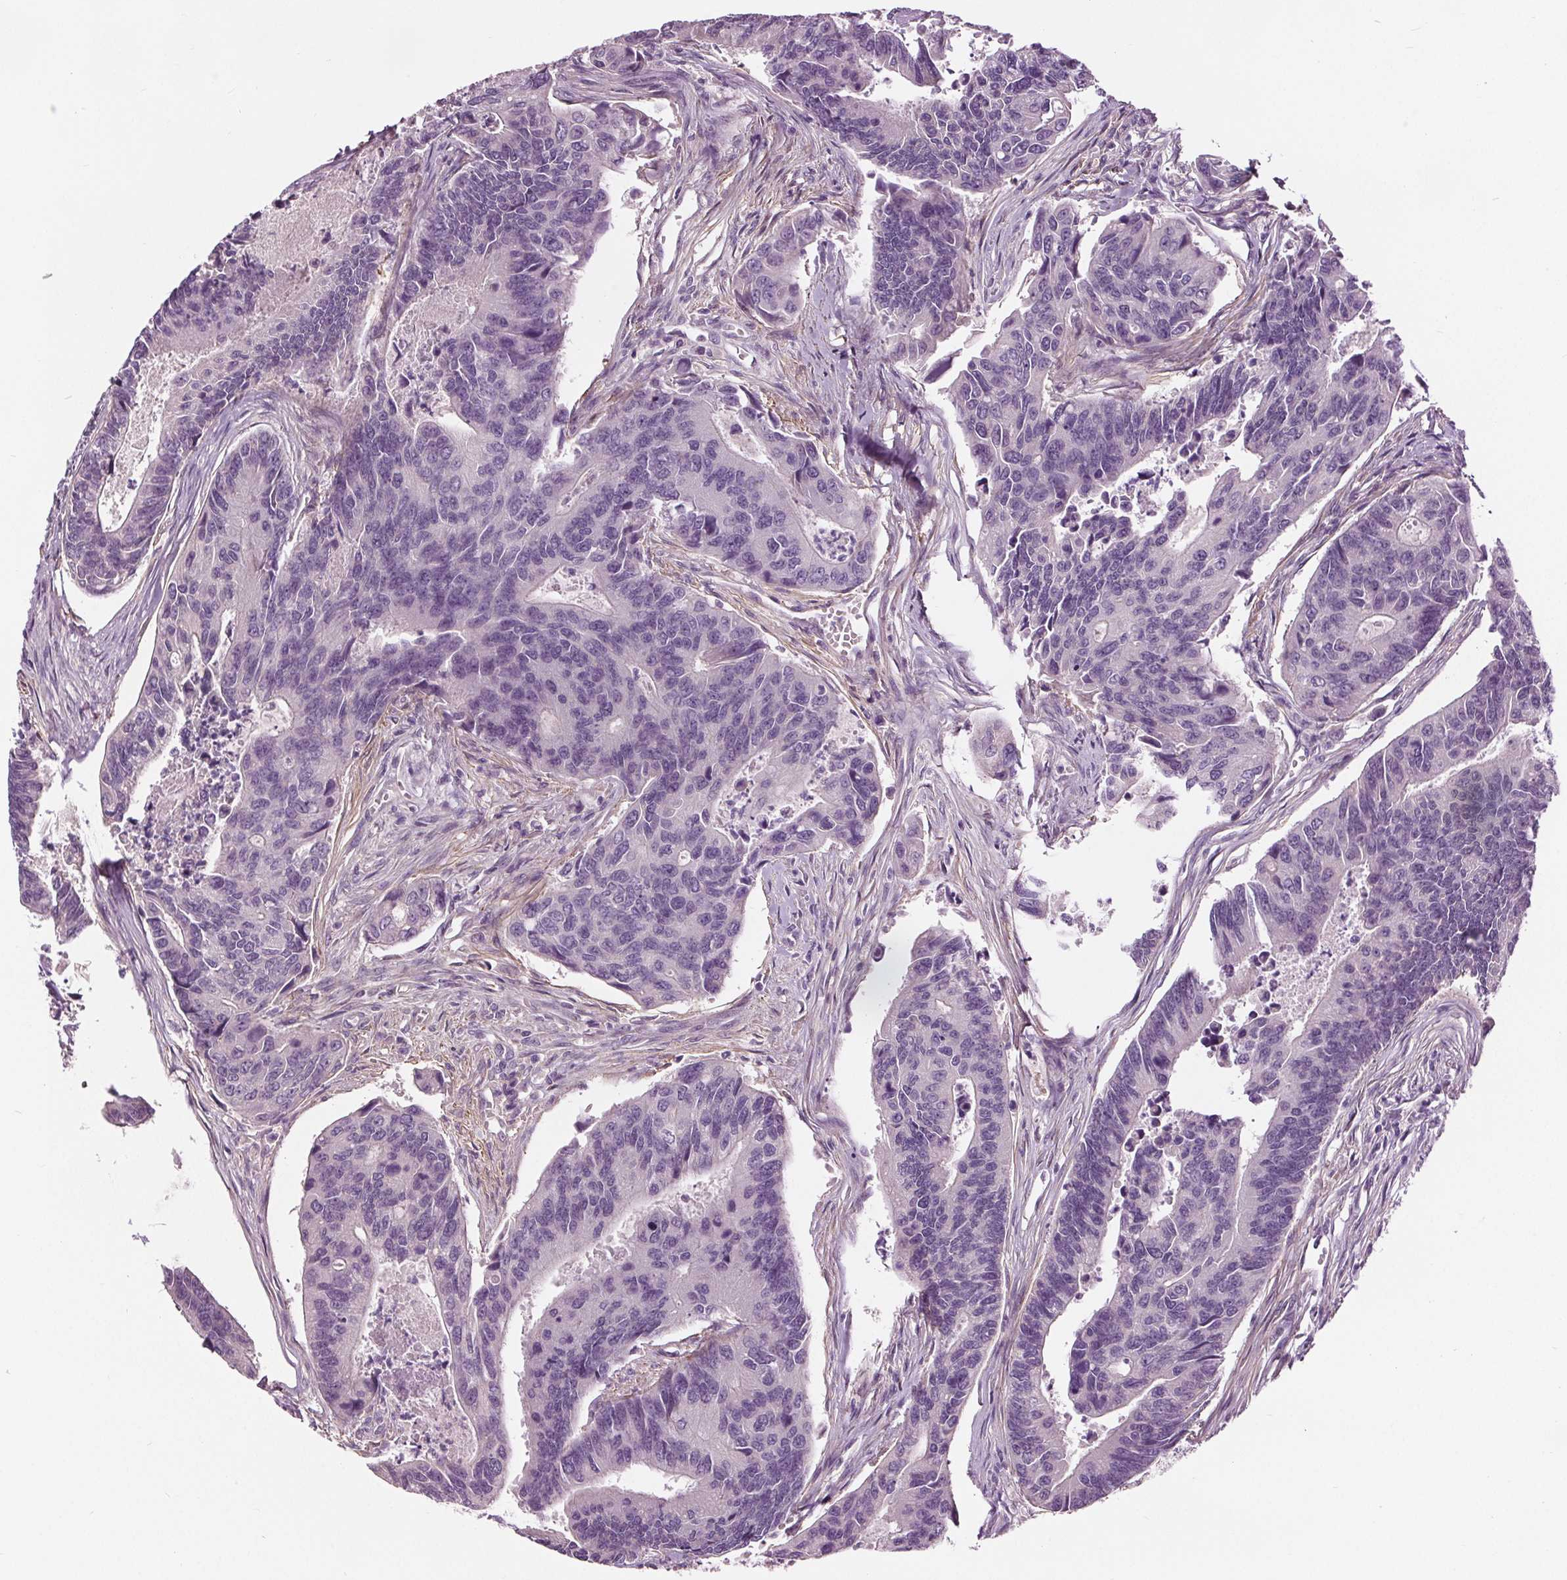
{"staining": {"intensity": "negative", "quantity": "none", "location": "none"}, "tissue": "colorectal cancer", "cell_type": "Tumor cells", "image_type": "cancer", "snomed": [{"axis": "morphology", "description": "Adenocarcinoma, NOS"}, {"axis": "topography", "description": "Colon"}], "caption": "A high-resolution photomicrograph shows immunohistochemistry (IHC) staining of colorectal adenocarcinoma, which displays no significant expression in tumor cells.", "gene": "RASA1", "patient": {"sex": "female", "age": 67}}